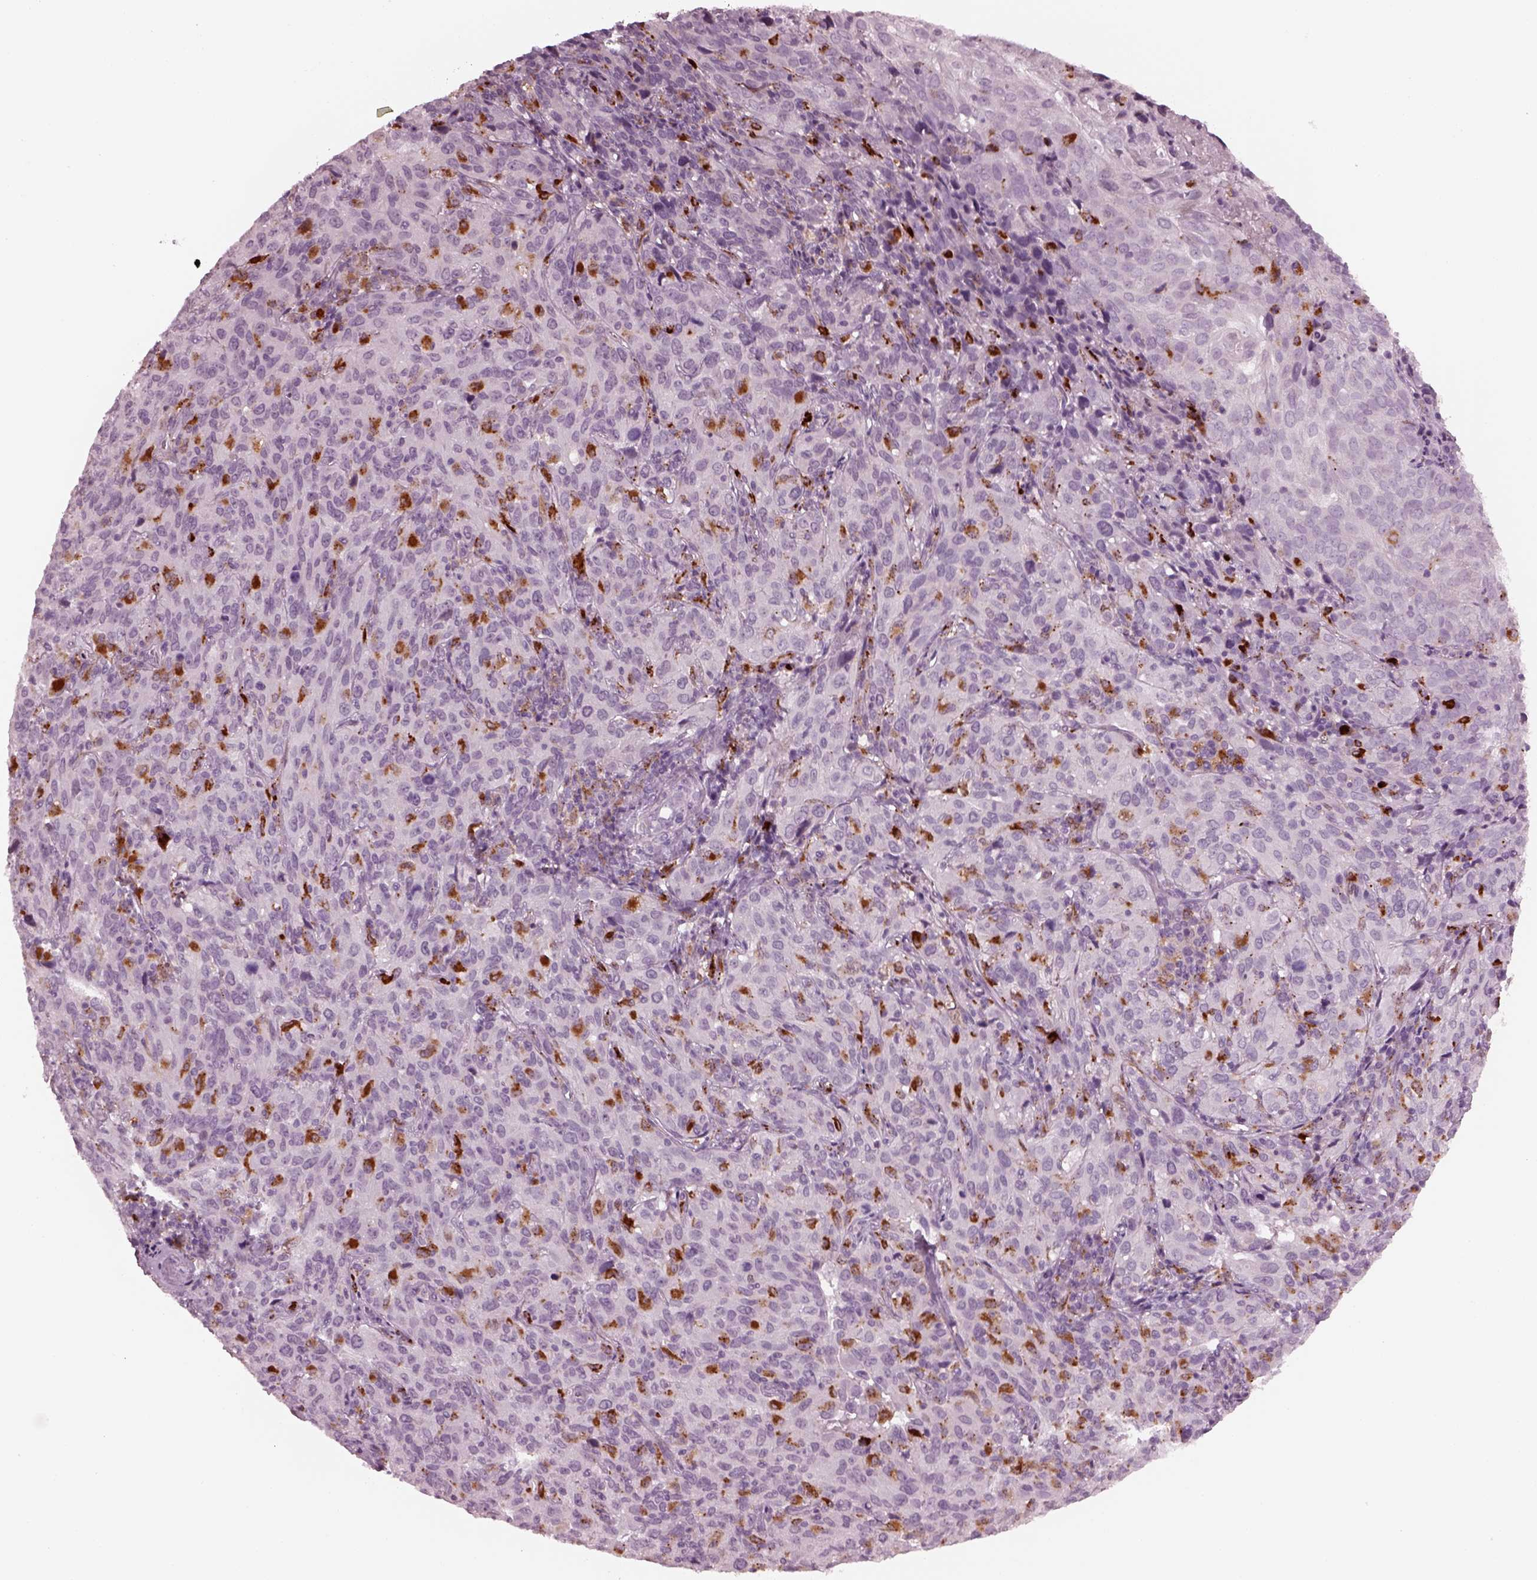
{"staining": {"intensity": "negative", "quantity": "none", "location": "none"}, "tissue": "cervical cancer", "cell_type": "Tumor cells", "image_type": "cancer", "snomed": [{"axis": "morphology", "description": "Squamous cell carcinoma, NOS"}, {"axis": "topography", "description": "Cervix"}], "caption": "A histopathology image of human squamous cell carcinoma (cervical) is negative for staining in tumor cells.", "gene": "SLAMF8", "patient": {"sex": "female", "age": 51}}